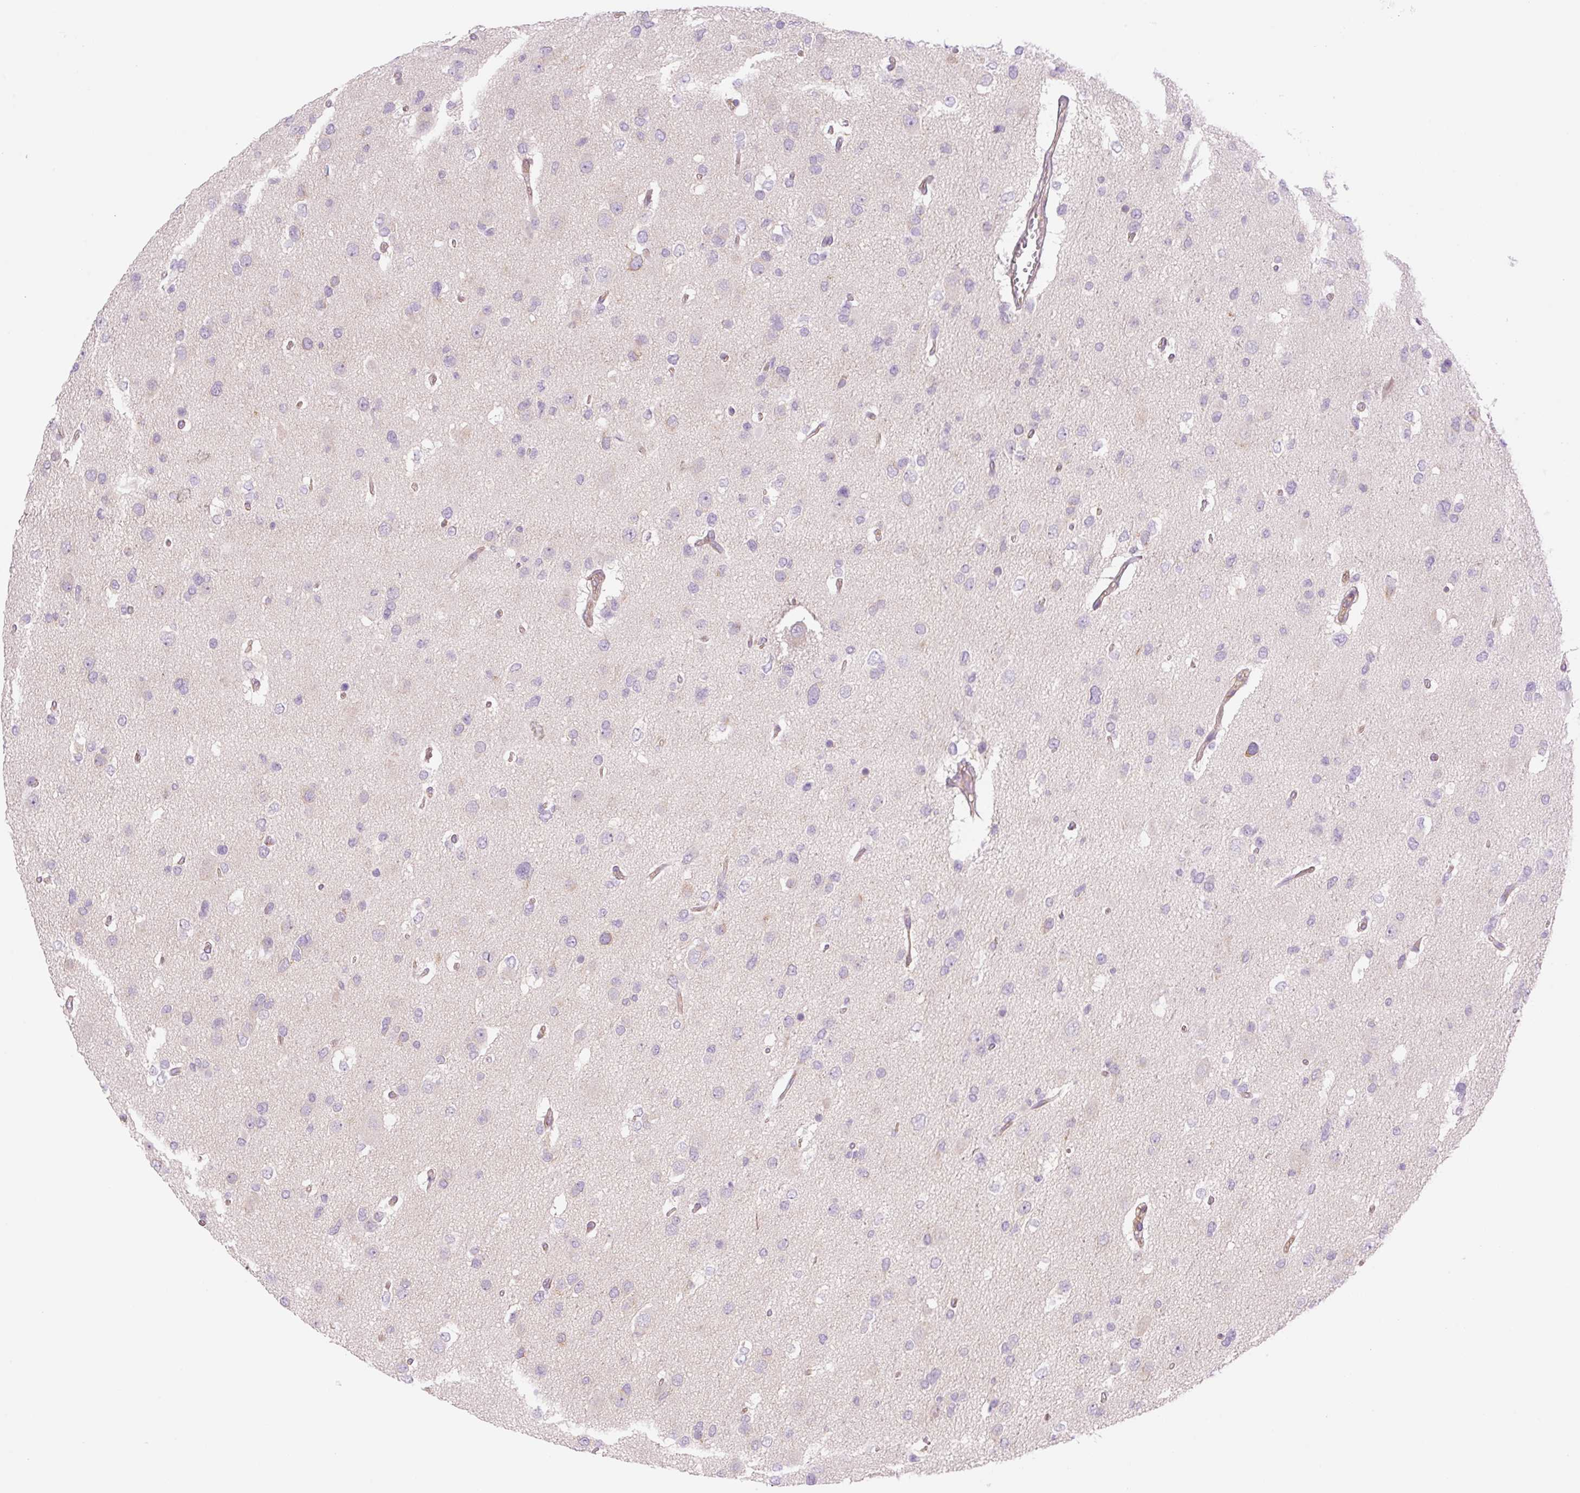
{"staining": {"intensity": "negative", "quantity": "none", "location": "none"}, "tissue": "glioma", "cell_type": "Tumor cells", "image_type": "cancer", "snomed": [{"axis": "morphology", "description": "Glioma, malignant, High grade"}, {"axis": "topography", "description": "Brain"}], "caption": "Glioma stained for a protein using IHC demonstrates no expression tumor cells.", "gene": "NLRP5", "patient": {"sex": "male", "age": 53}}